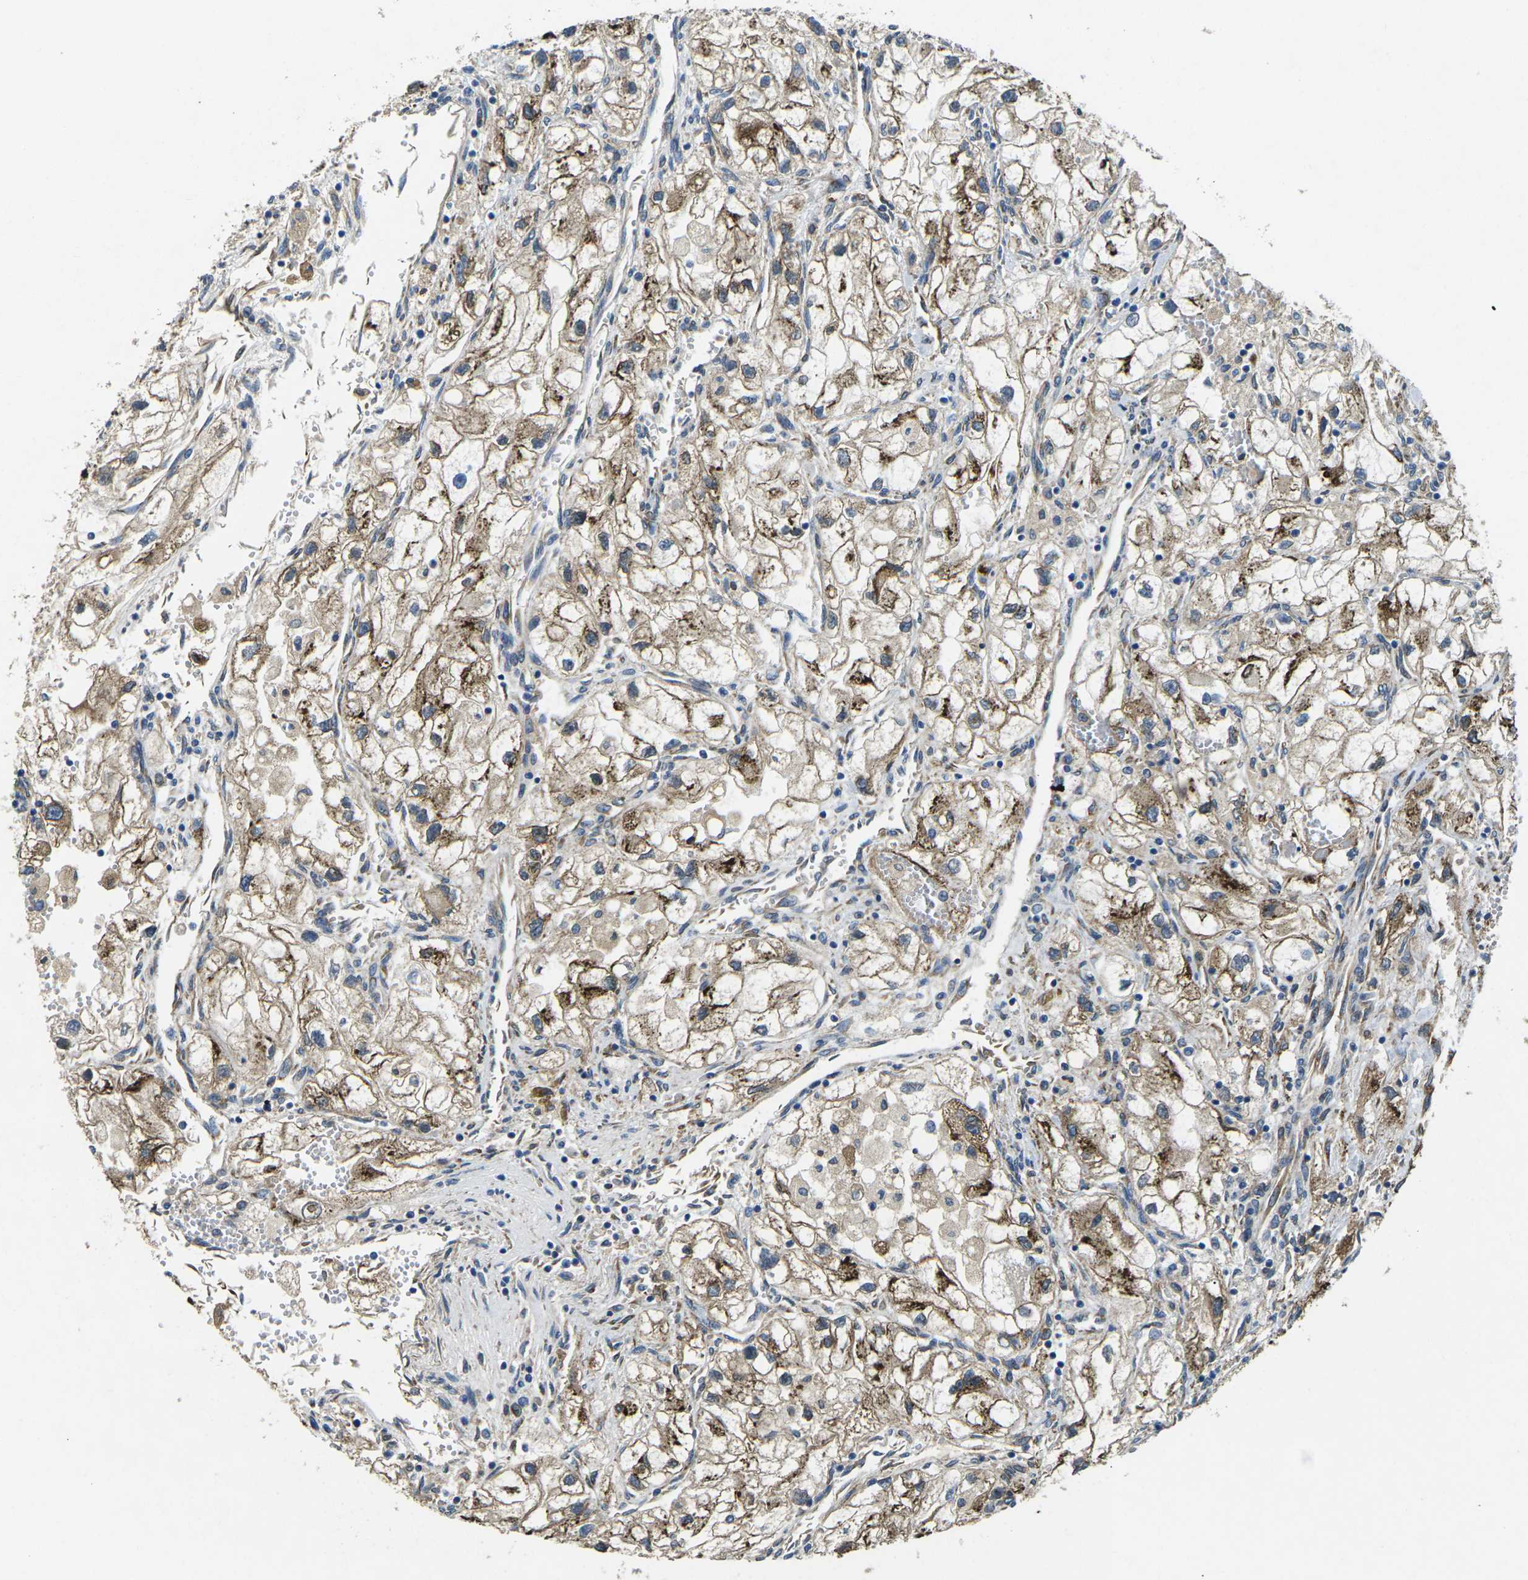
{"staining": {"intensity": "moderate", "quantity": ">75%", "location": "cytoplasmic/membranous"}, "tissue": "renal cancer", "cell_type": "Tumor cells", "image_type": "cancer", "snomed": [{"axis": "morphology", "description": "Adenocarcinoma, NOS"}, {"axis": "topography", "description": "Kidney"}], "caption": "Renal cancer was stained to show a protein in brown. There is medium levels of moderate cytoplasmic/membranous staining in about >75% of tumor cells. (DAB (3,3'-diaminobenzidine) IHC, brown staining for protein, blue staining for nuclei).", "gene": "PDZD8", "patient": {"sex": "female", "age": 70}}